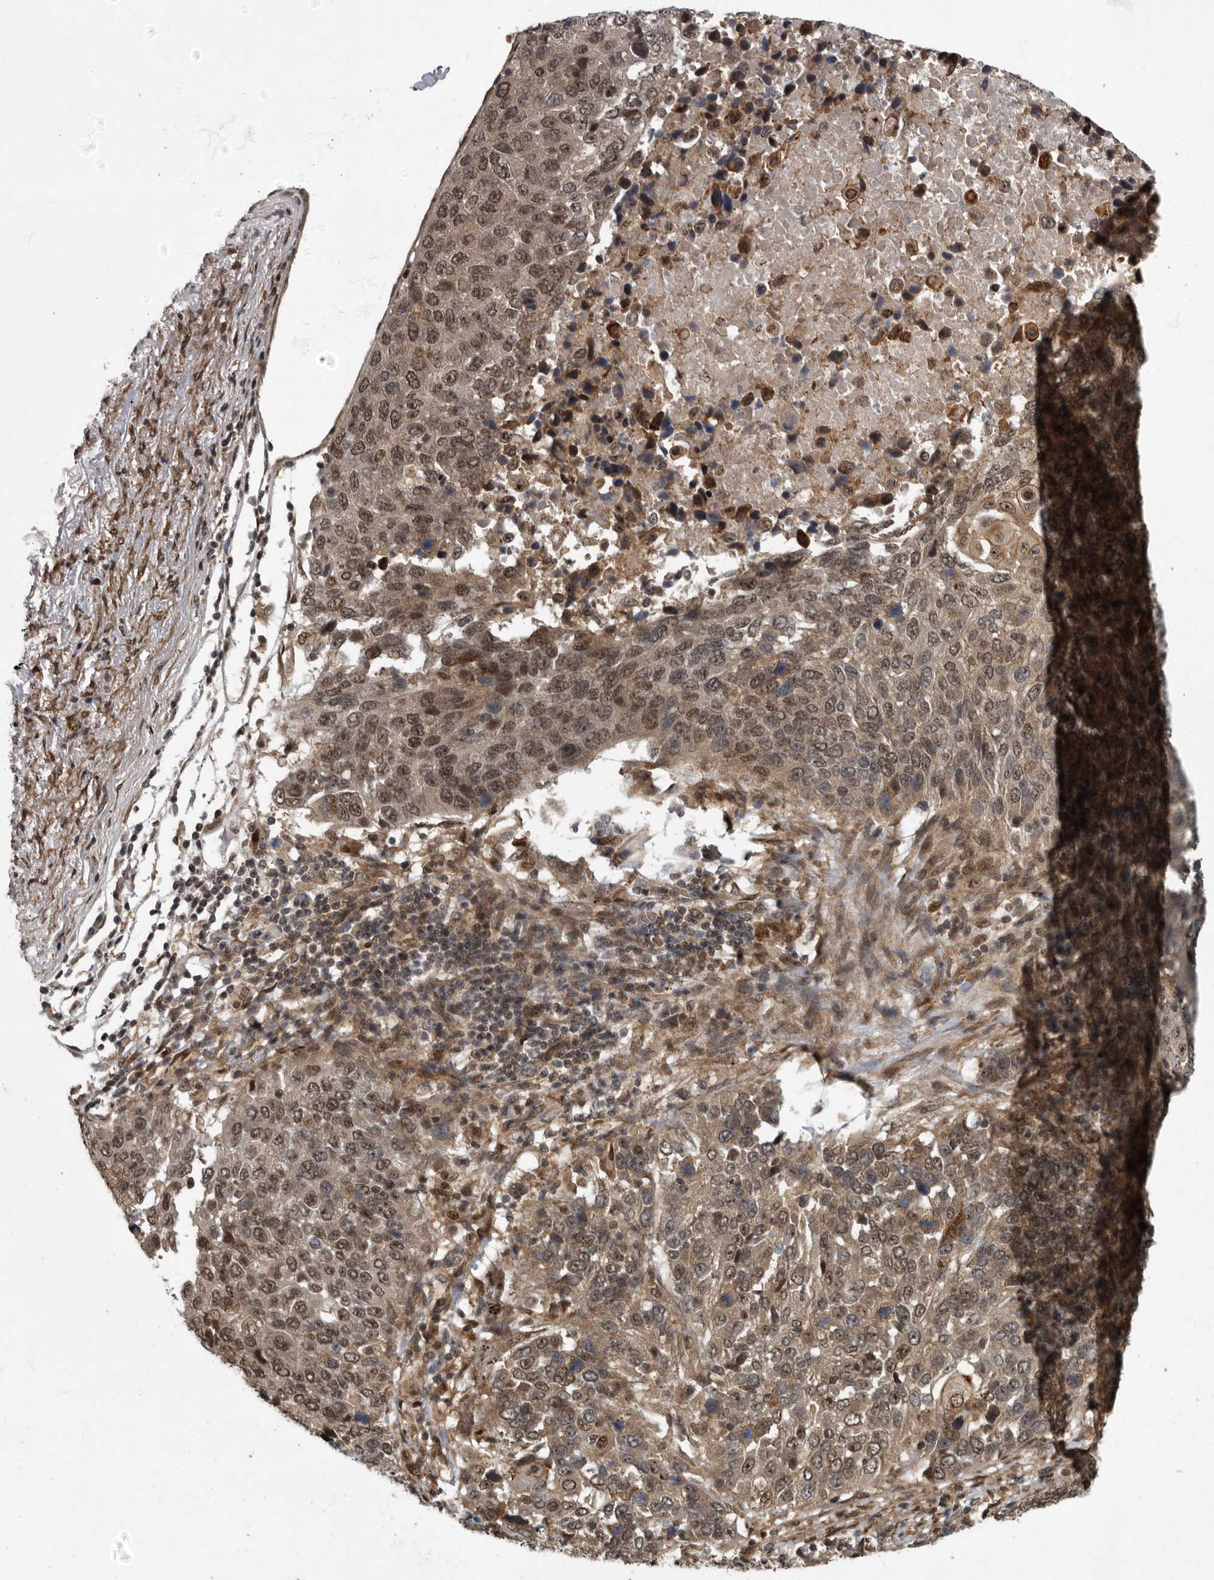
{"staining": {"intensity": "moderate", "quantity": ">75%", "location": "cytoplasmic/membranous,nuclear"}, "tissue": "lung cancer", "cell_type": "Tumor cells", "image_type": "cancer", "snomed": [{"axis": "morphology", "description": "Squamous cell carcinoma, NOS"}, {"axis": "topography", "description": "Lung"}], "caption": "There is medium levels of moderate cytoplasmic/membranous and nuclear expression in tumor cells of lung squamous cell carcinoma, as demonstrated by immunohistochemical staining (brown color).", "gene": "VPS50", "patient": {"sex": "male", "age": 66}}